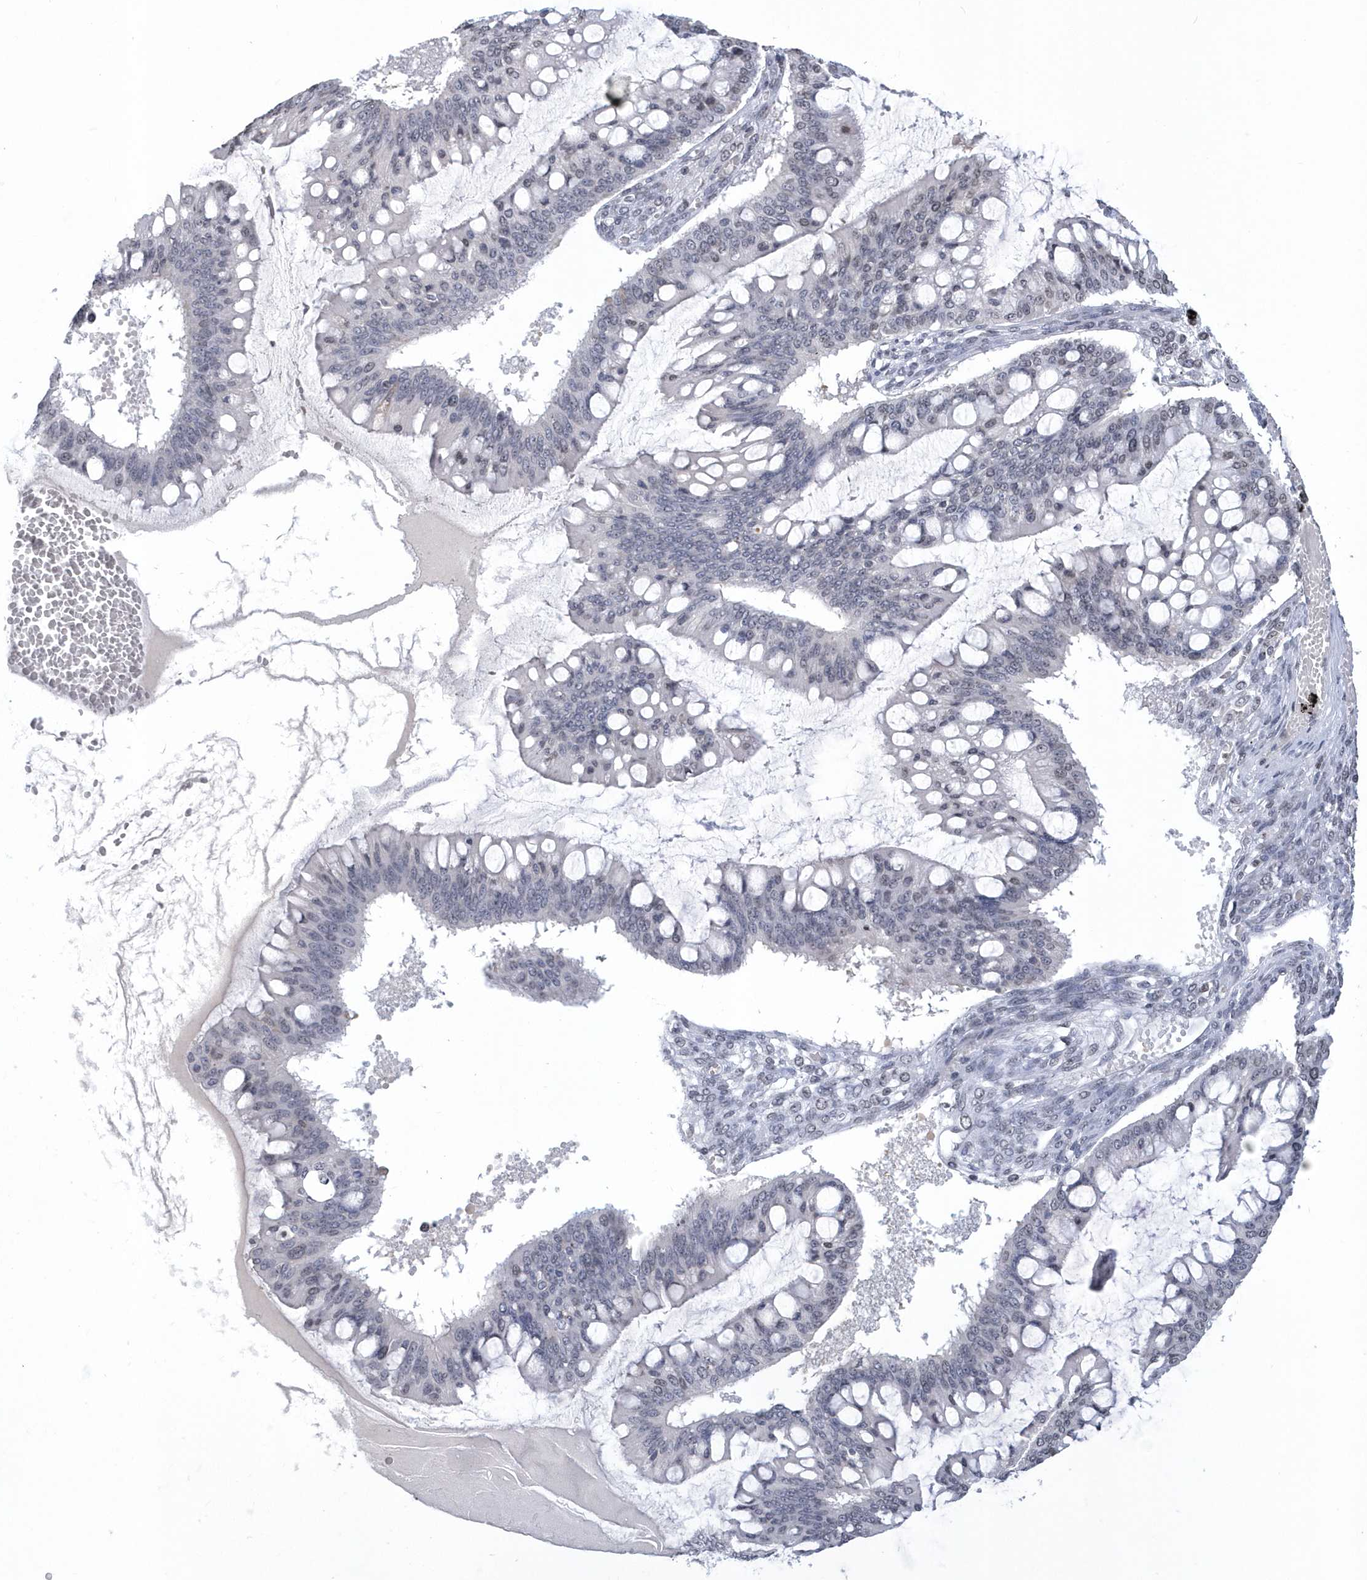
{"staining": {"intensity": "negative", "quantity": "none", "location": "none"}, "tissue": "ovarian cancer", "cell_type": "Tumor cells", "image_type": "cancer", "snomed": [{"axis": "morphology", "description": "Cystadenocarcinoma, mucinous, NOS"}, {"axis": "topography", "description": "Ovary"}], "caption": "Ovarian cancer was stained to show a protein in brown. There is no significant staining in tumor cells.", "gene": "VWA5B2", "patient": {"sex": "female", "age": 73}}